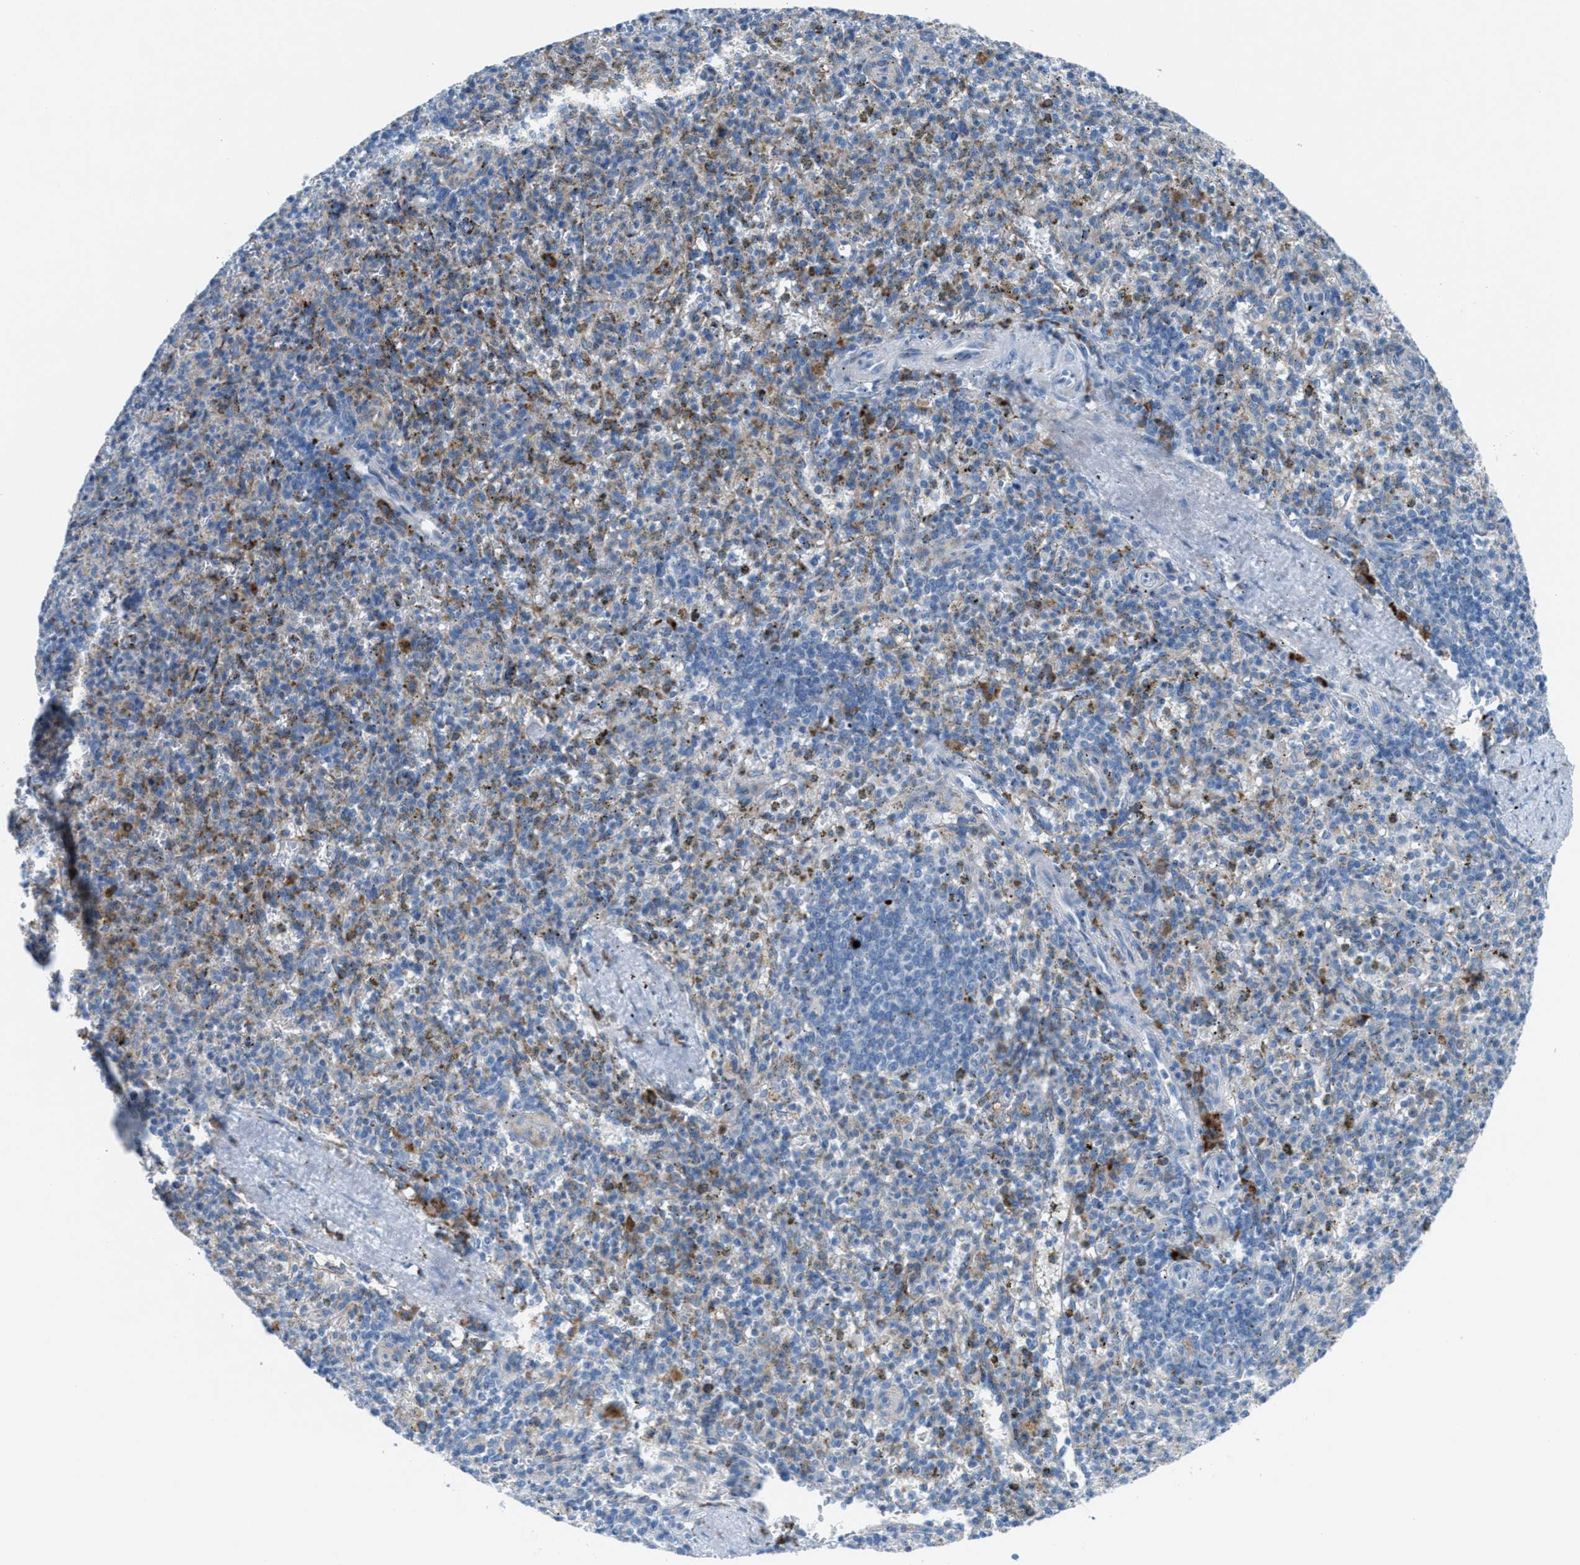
{"staining": {"intensity": "moderate", "quantity": "<25%", "location": "cytoplasmic/membranous"}, "tissue": "spleen", "cell_type": "Cells in red pulp", "image_type": "normal", "snomed": [{"axis": "morphology", "description": "Normal tissue, NOS"}, {"axis": "topography", "description": "Spleen"}], "caption": "IHC of unremarkable human spleen exhibits low levels of moderate cytoplasmic/membranous staining in about <25% of cells in red pulp.", "gene": "CD1B", "patient": {"sex": "male", "age": 72}}